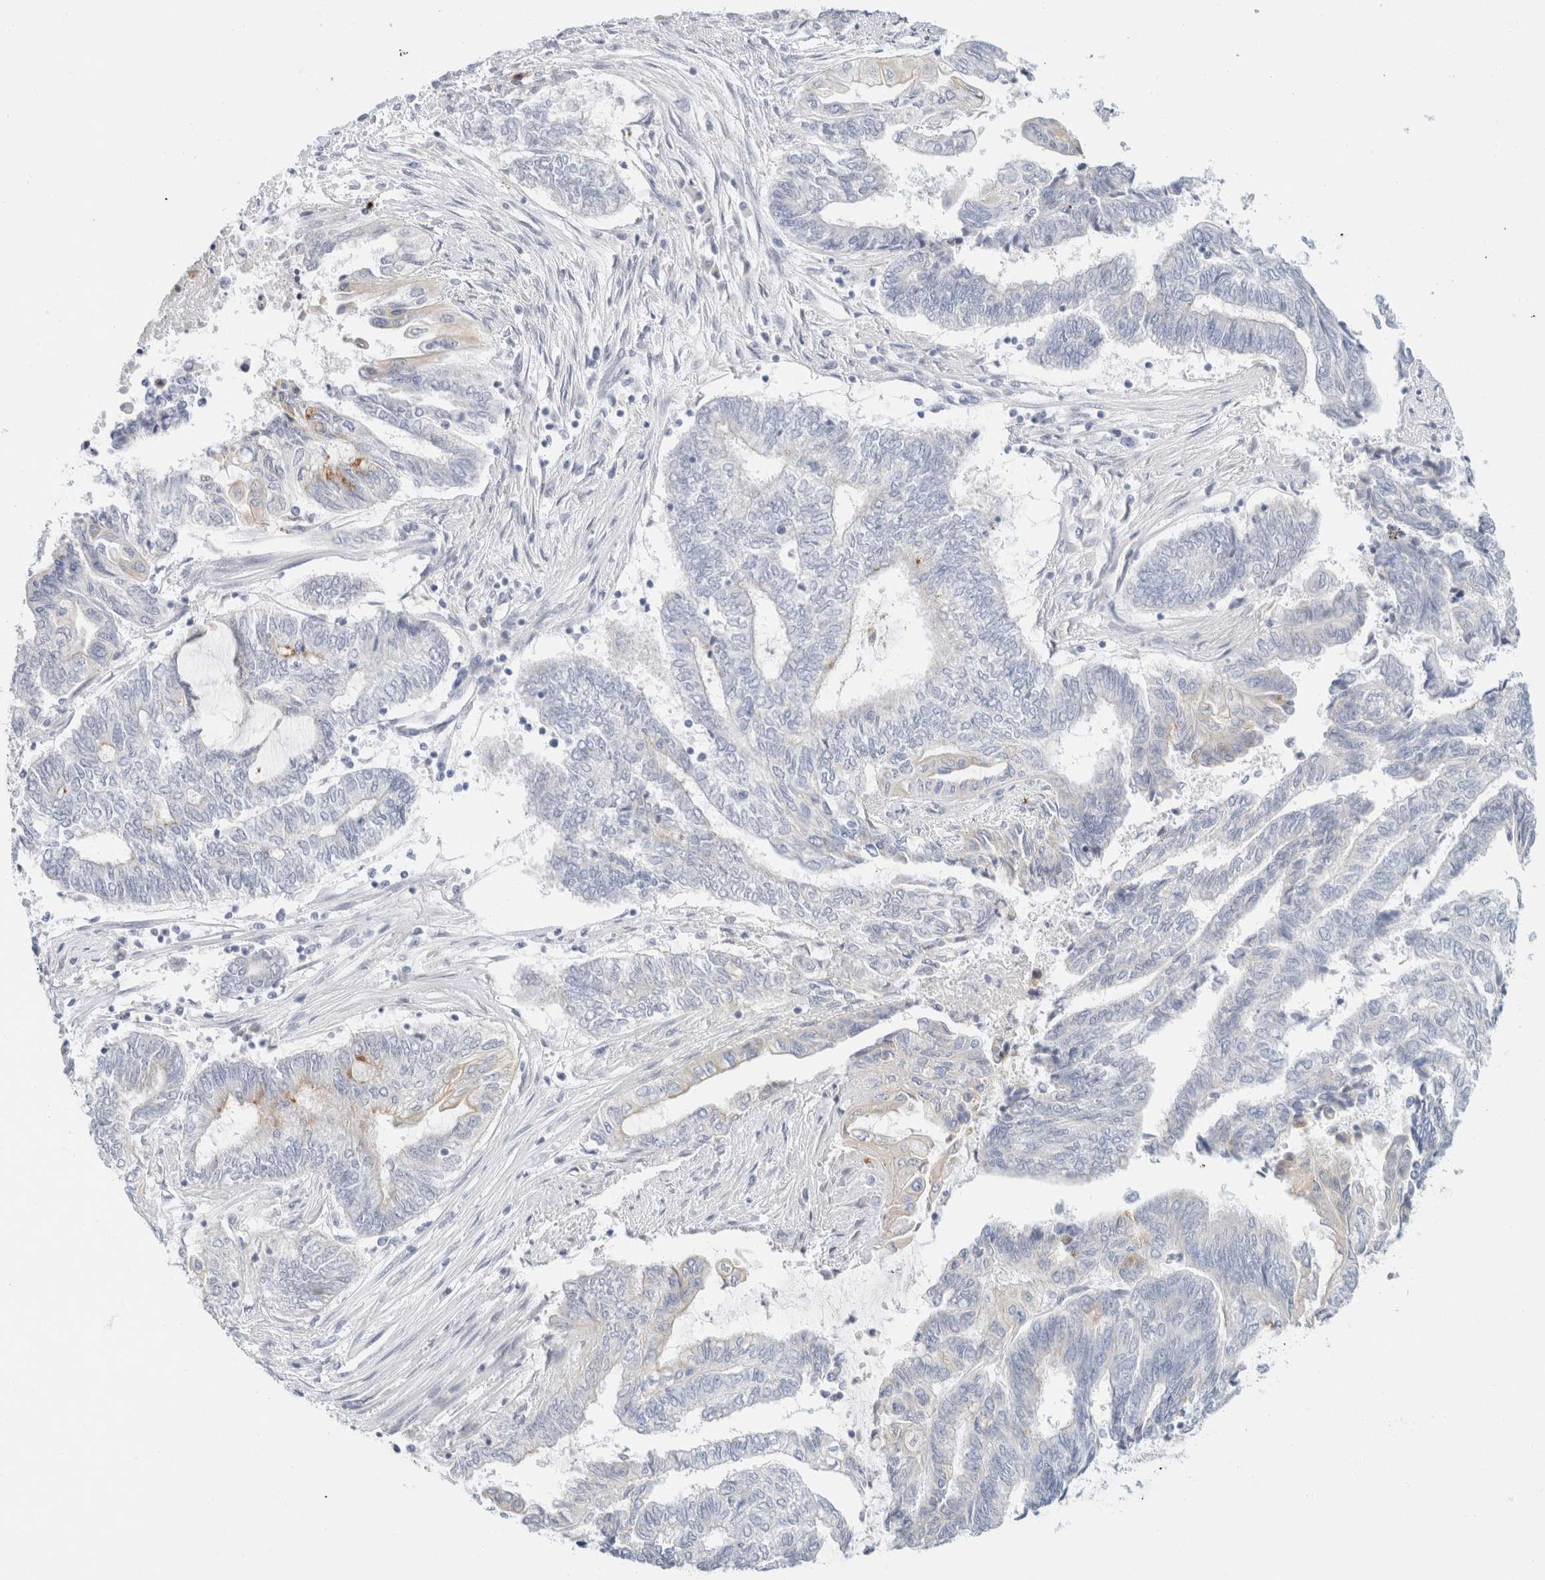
{"staining": {"intensity": "negative", "quantity": "none", "location": "none"}, "tissue": "endometrial cancer", "cell_type": "Tumor cells", "image_type": "cancer", "snomed": [{"axis": "morphology", "description": "Adenocarcinoma, NOS"}, {"axis": "topography", "description": "Uterus"}, {"axis": "topography", "description": "Endometrium"}], "caption": "This histopathology image is of endometrial cancer stained with IHC to label a protein in brown with the nuclei are counter-stained blue. There is no staining in tumor cells.", "gene": "KRT20", "patient": {"sex": "female", "age": 70}}